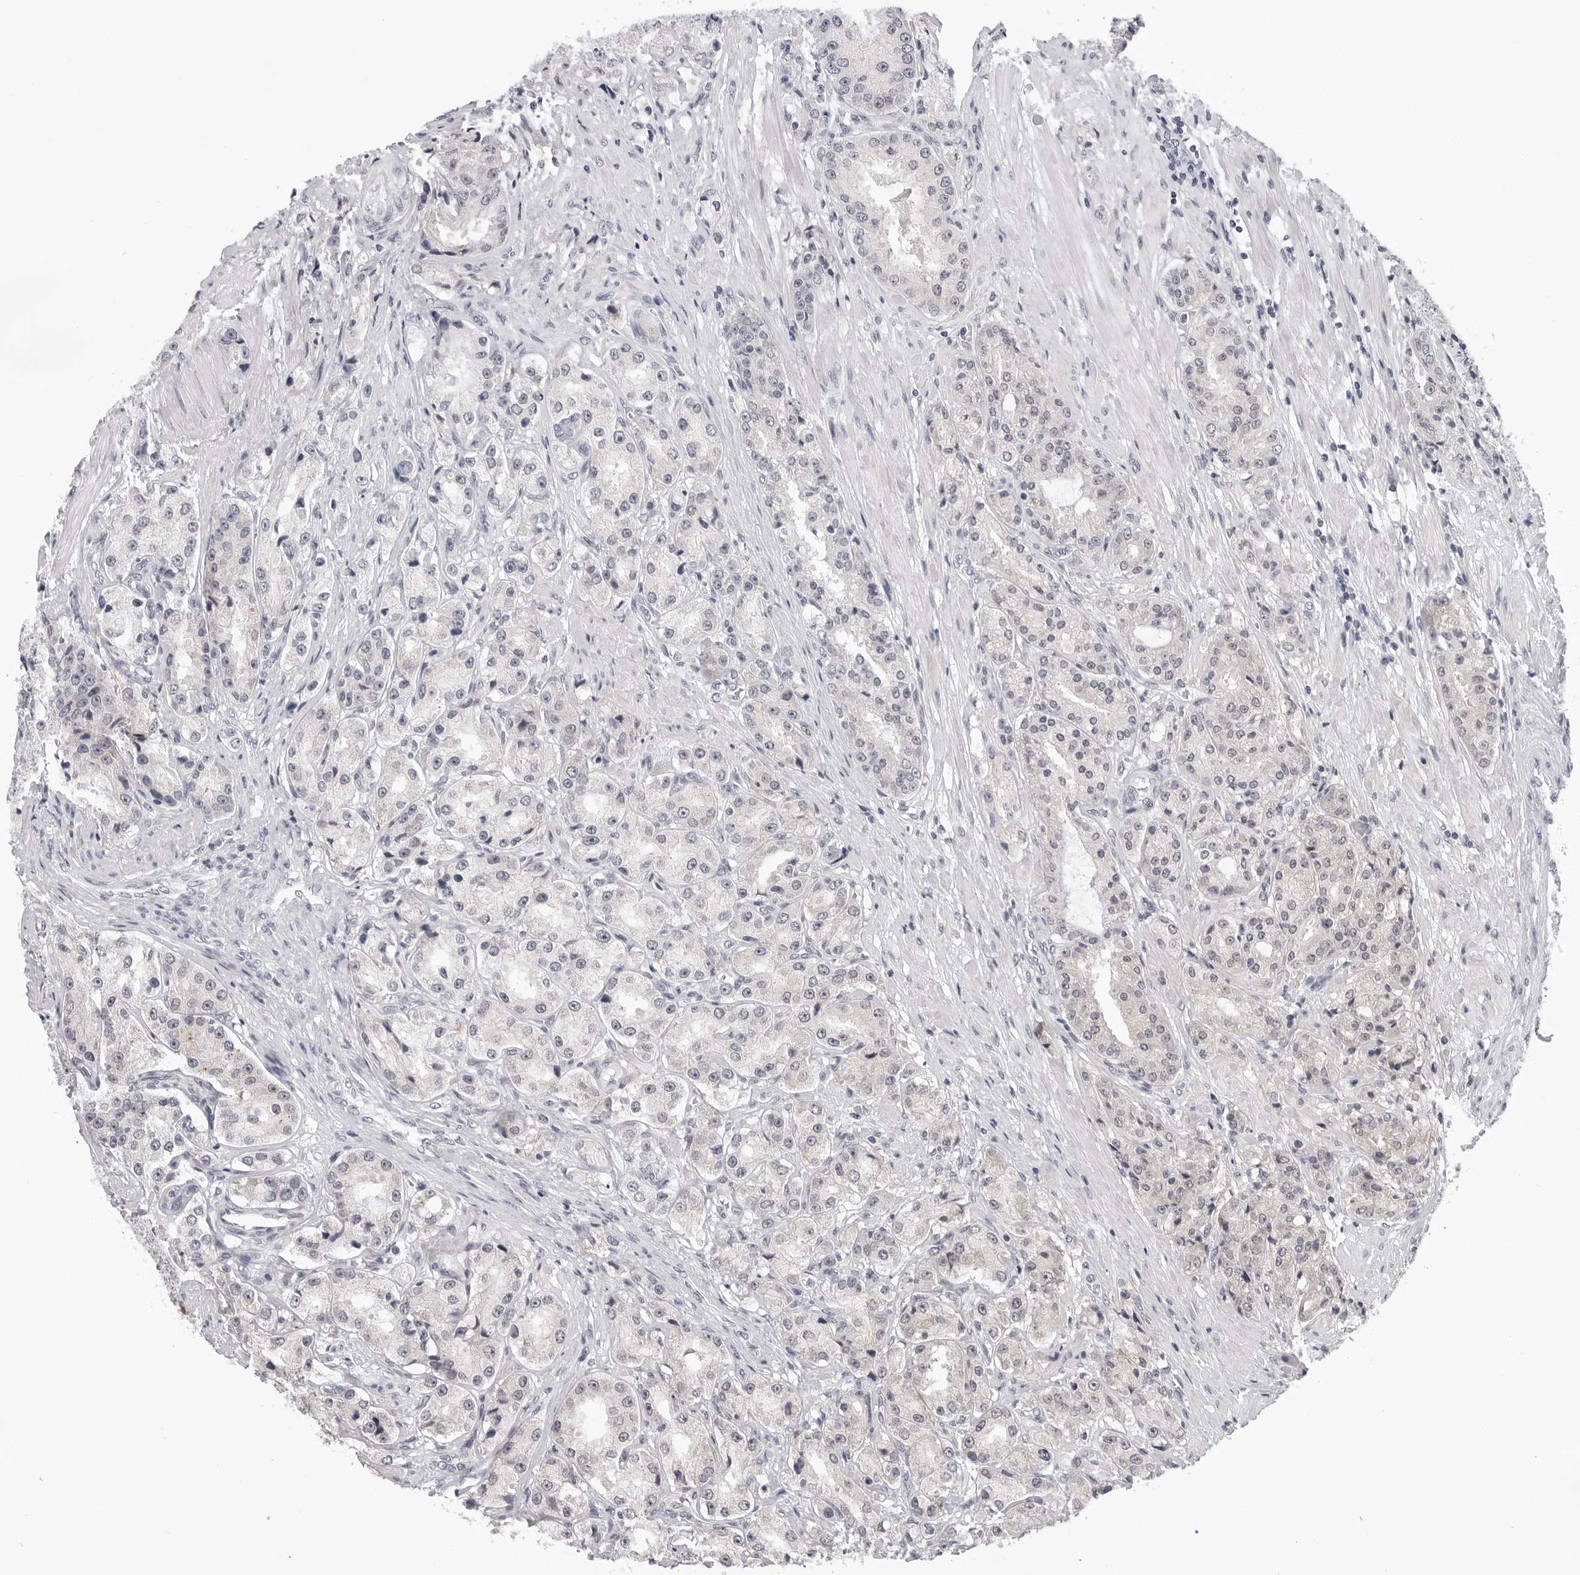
{"staining": {"intensity": "negative", "quantity": "none", "location": "none"}, "tissue": "prostate cancer", "cell_type": "Tumor cells", "image_type": "cancer", "snomed": [{"axis": "morphology", "description": "Adenocarcinoma, High grade"}, {"axis": "topography", "description": "Prostate"}], "caption": "The micrograph demonstrates no staining of tumor cells in prostate high-grade adenocarcinoma.", "gene": "CDK20", "patient": {"sex": "male", "age": 60}}